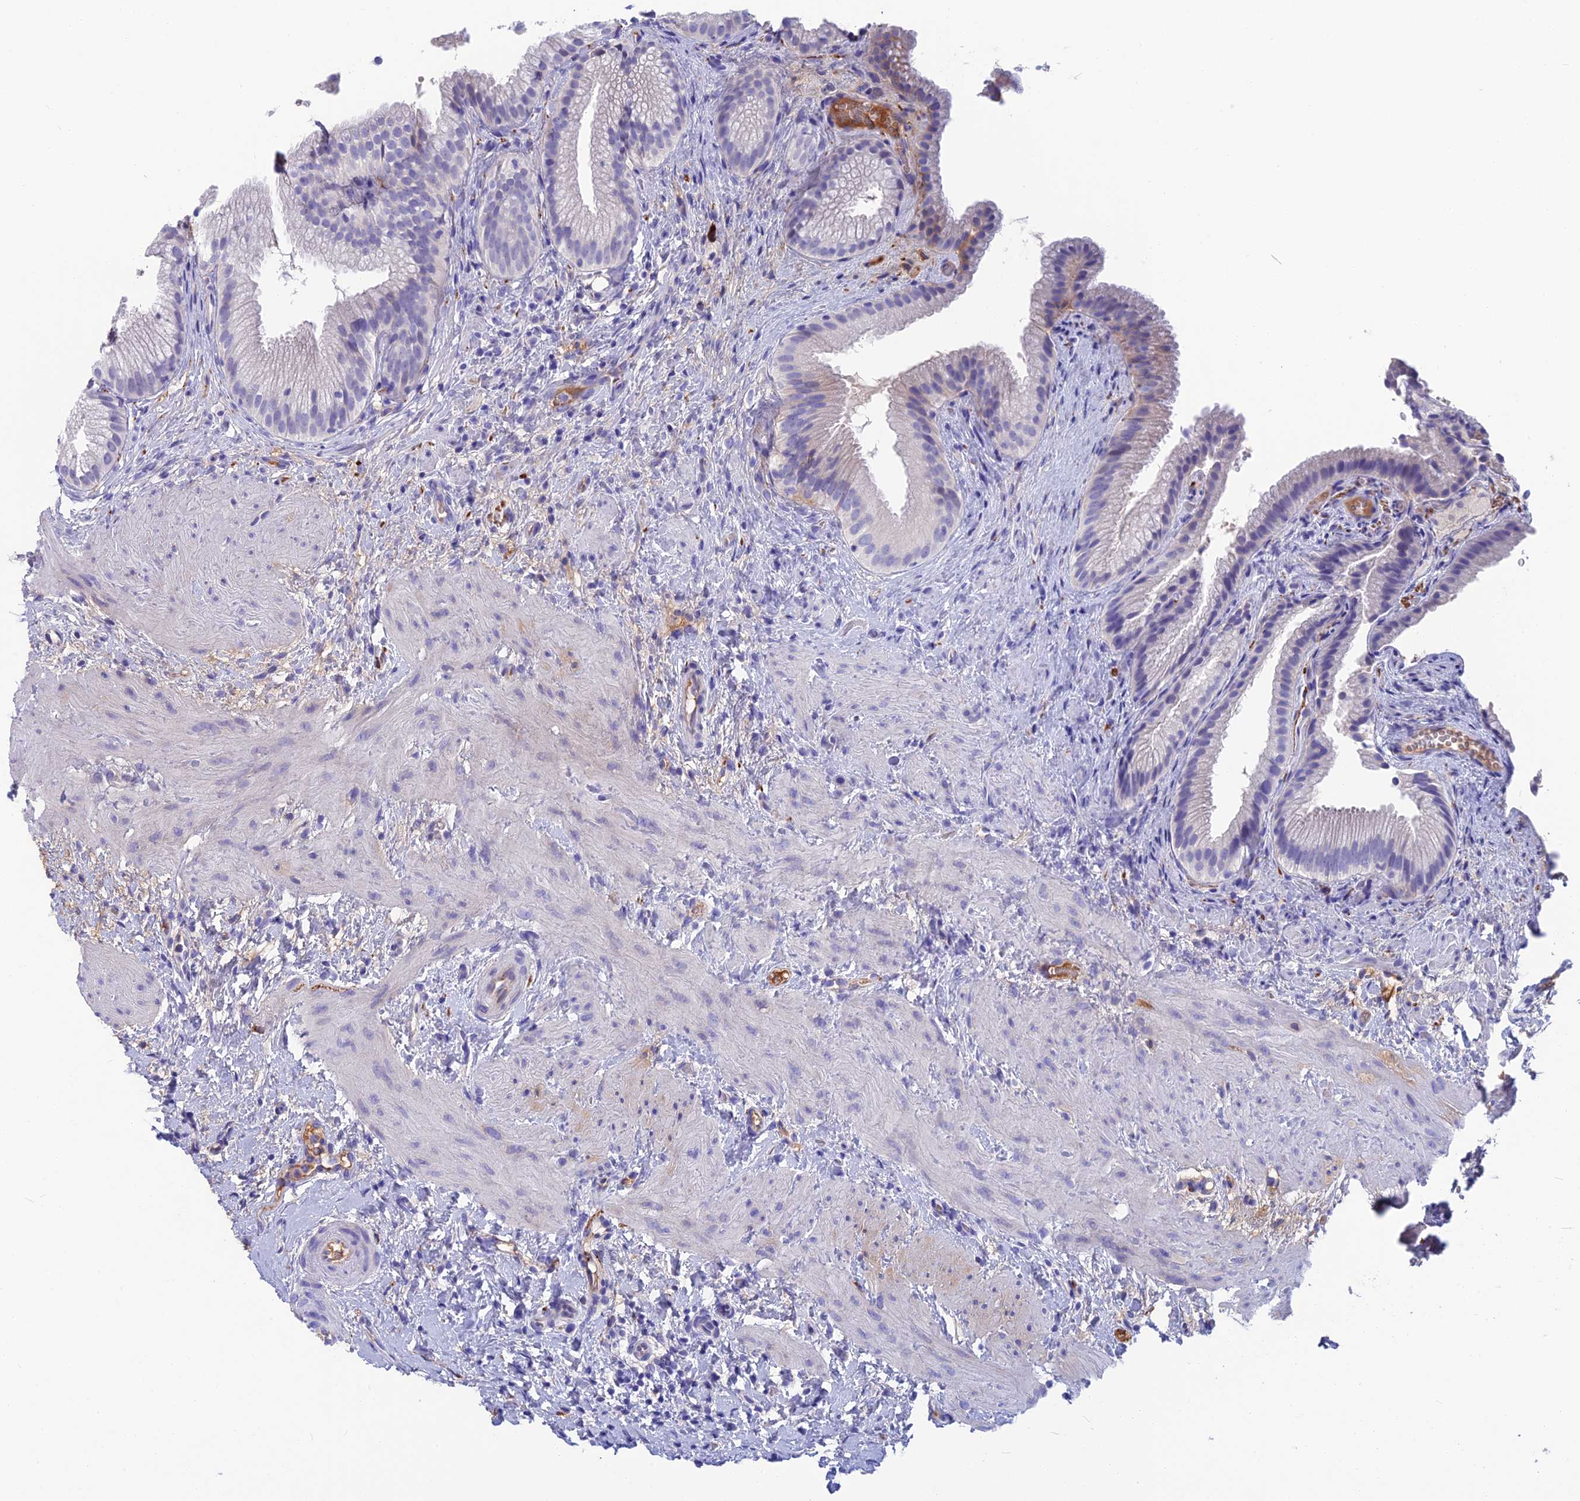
{"staining": {"intensity": "negative", "quantity": "none", "location": "none"}, "tissue": "gallbladder", "cell_type": "Glandular cells", "image_type": "normal", "snomed": [{"axis": "morphology", "description": "Normal tissue, NOS"}, {"axis": "topography", "description": "Gallbladder"}], "caption": "IHC photomicrograph of benign gallbladder: gallbladder stained with DAB displays no significant protein positivity in glandular cells.", "gene": "SNAP91", "patient": {"sex": "female", "age": 64}}